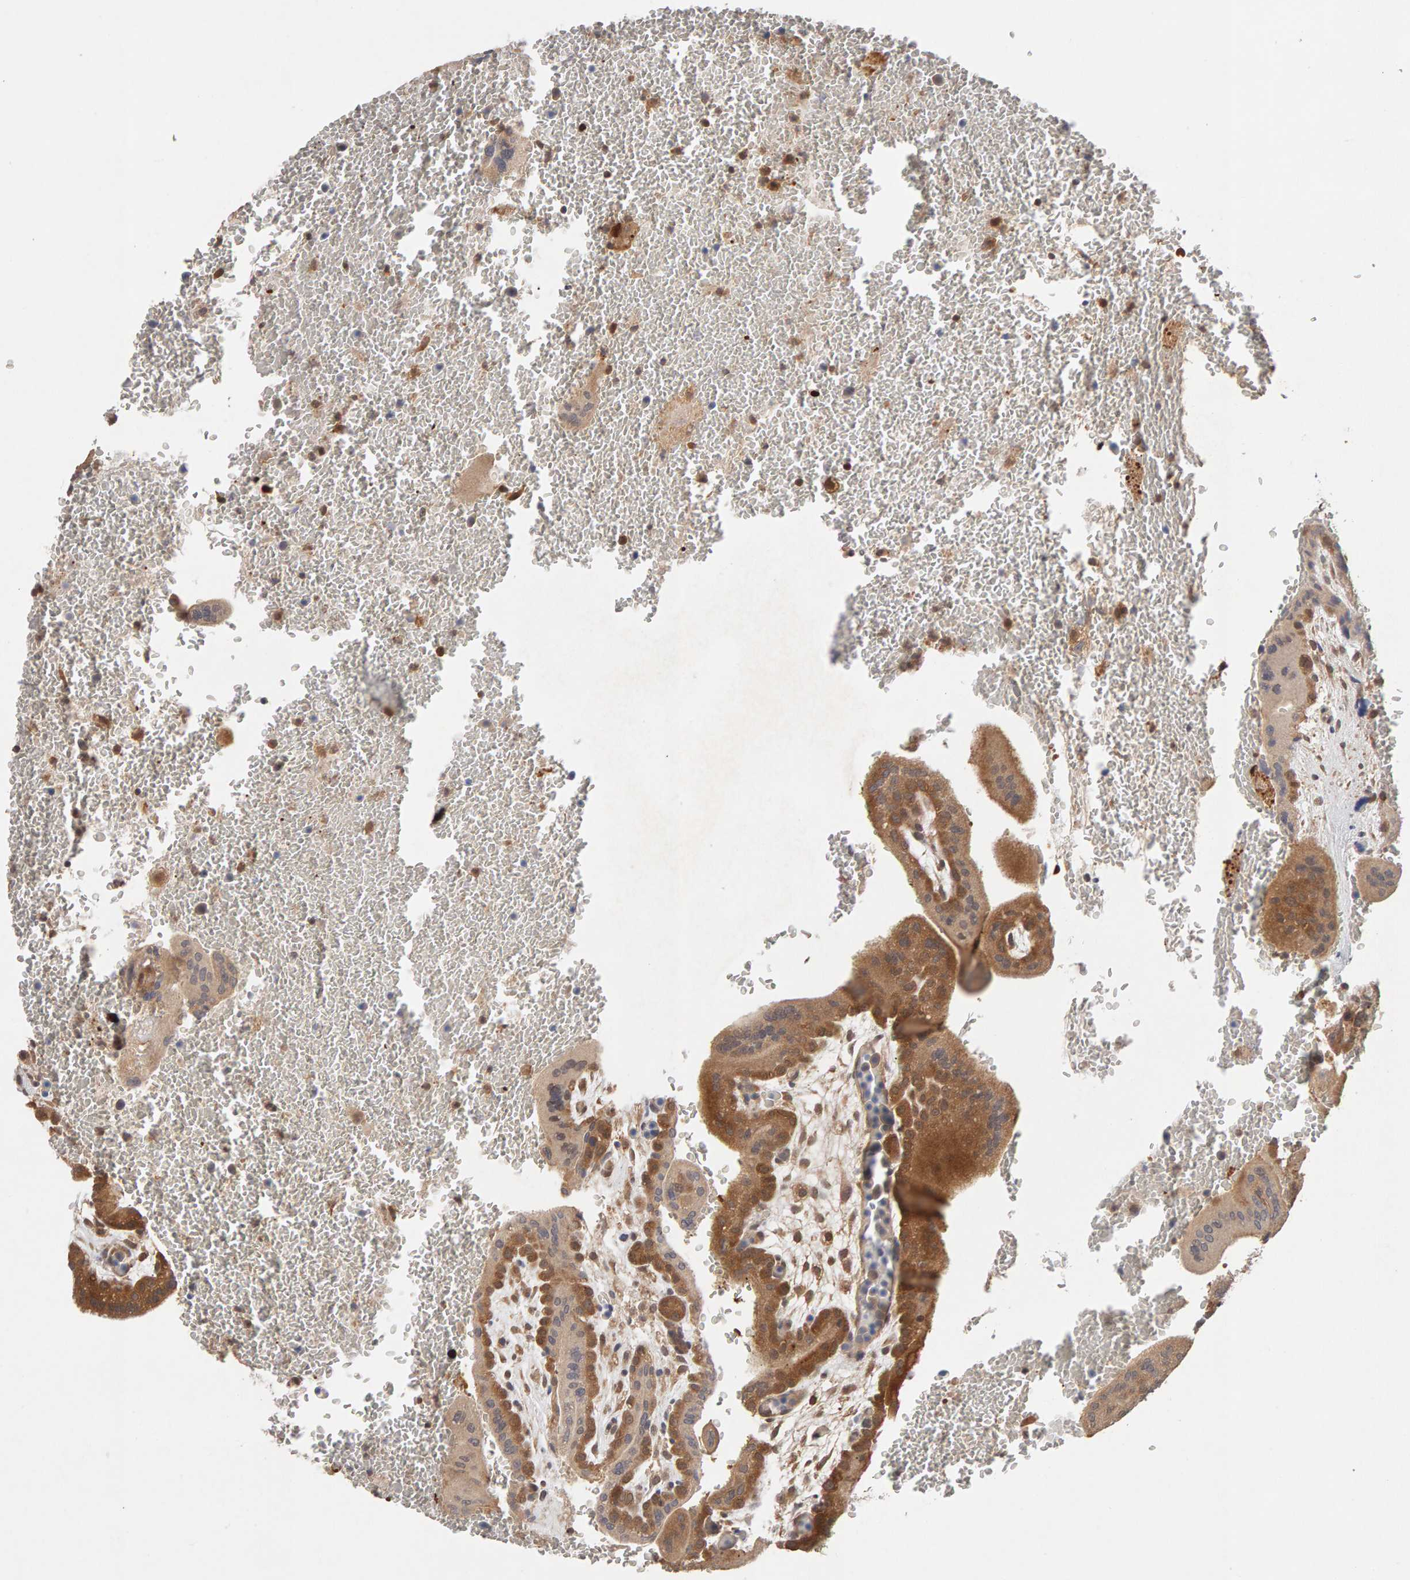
{"staining": {"intensity": "moderate", "quantity": ">75%", "location": "cytoplasmic/membranous"}, "tissue": "placenta", "cell_type": "Trophoblastic cells", "image_type": "normal", "snomed": [{"axis": "morphology", "description": "Normal tissue, NOS"}, {"axis": "topography", "description": "Placenta"}], "caption": "Trophoblastic cells display medium levels of moderate cytoplasmic/membranous positivity in about >75% of cells in normal human placenta.", "gene": "DNAJC7", "patient": {"sex": "female", "age": 35}}